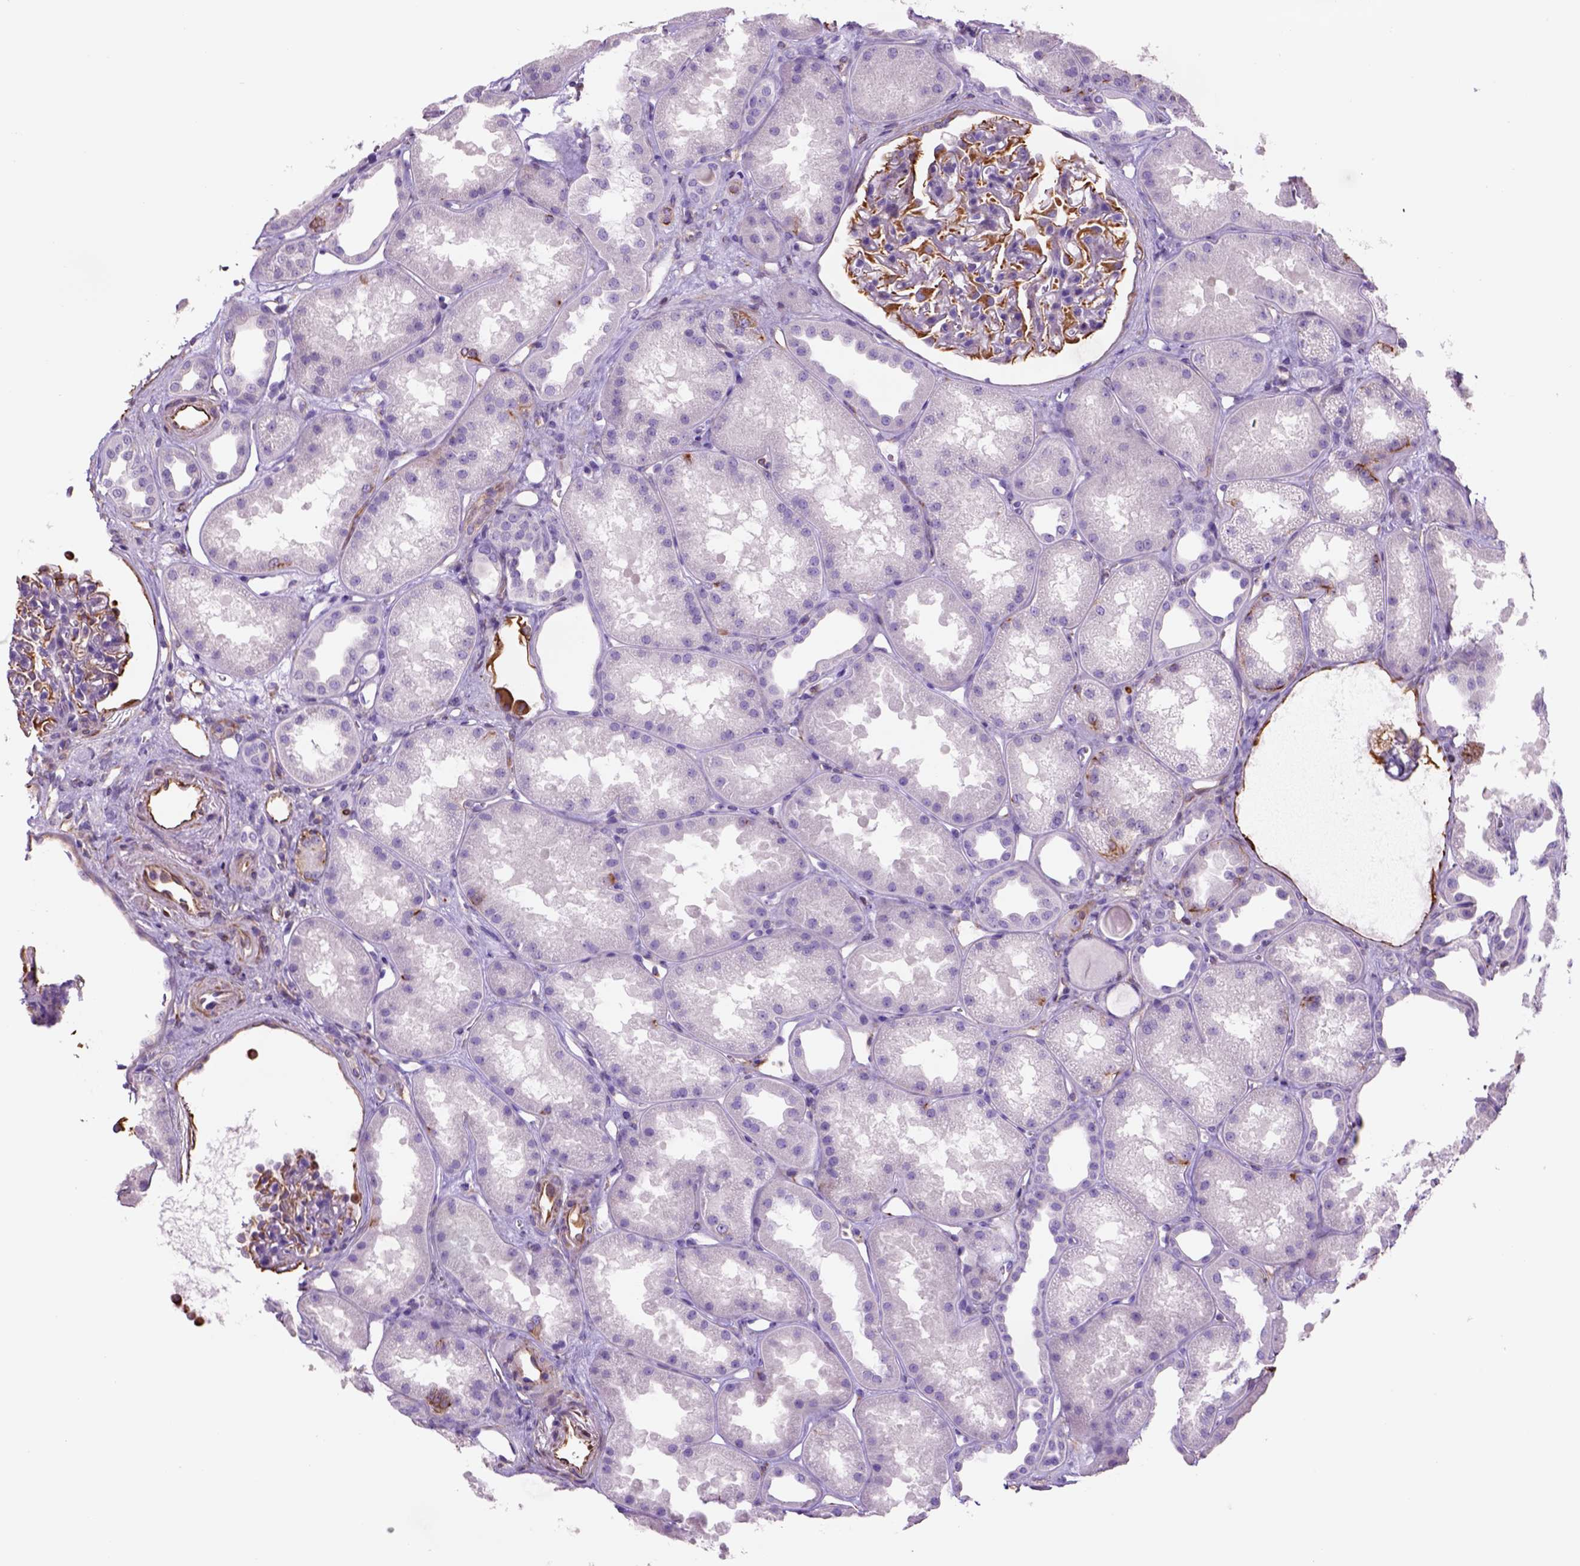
{"staining": {"intensity": "moderate", "quantity": ">75%", "location": "cytoplasmic/membranous"}, "tissue": "kidney", "cell_type": "Cells in glomeruli", "image_type": "normal", "snomed": [{"axis": "morphology", "description": "Normal tissue, NOS"}, {"axis": "topography", "description": "Kidney"}], "caption": "Unremarkable kidney displays moderate cytoplasmic/membranous staining in about >75% of cells in glomeruli (DAB (3,3'-diaminobenzidine) IHC with brightfield microscopy, high magnification)..", "gene": "ZZZ3", "patient": {"sex": "male", "age": 61}}